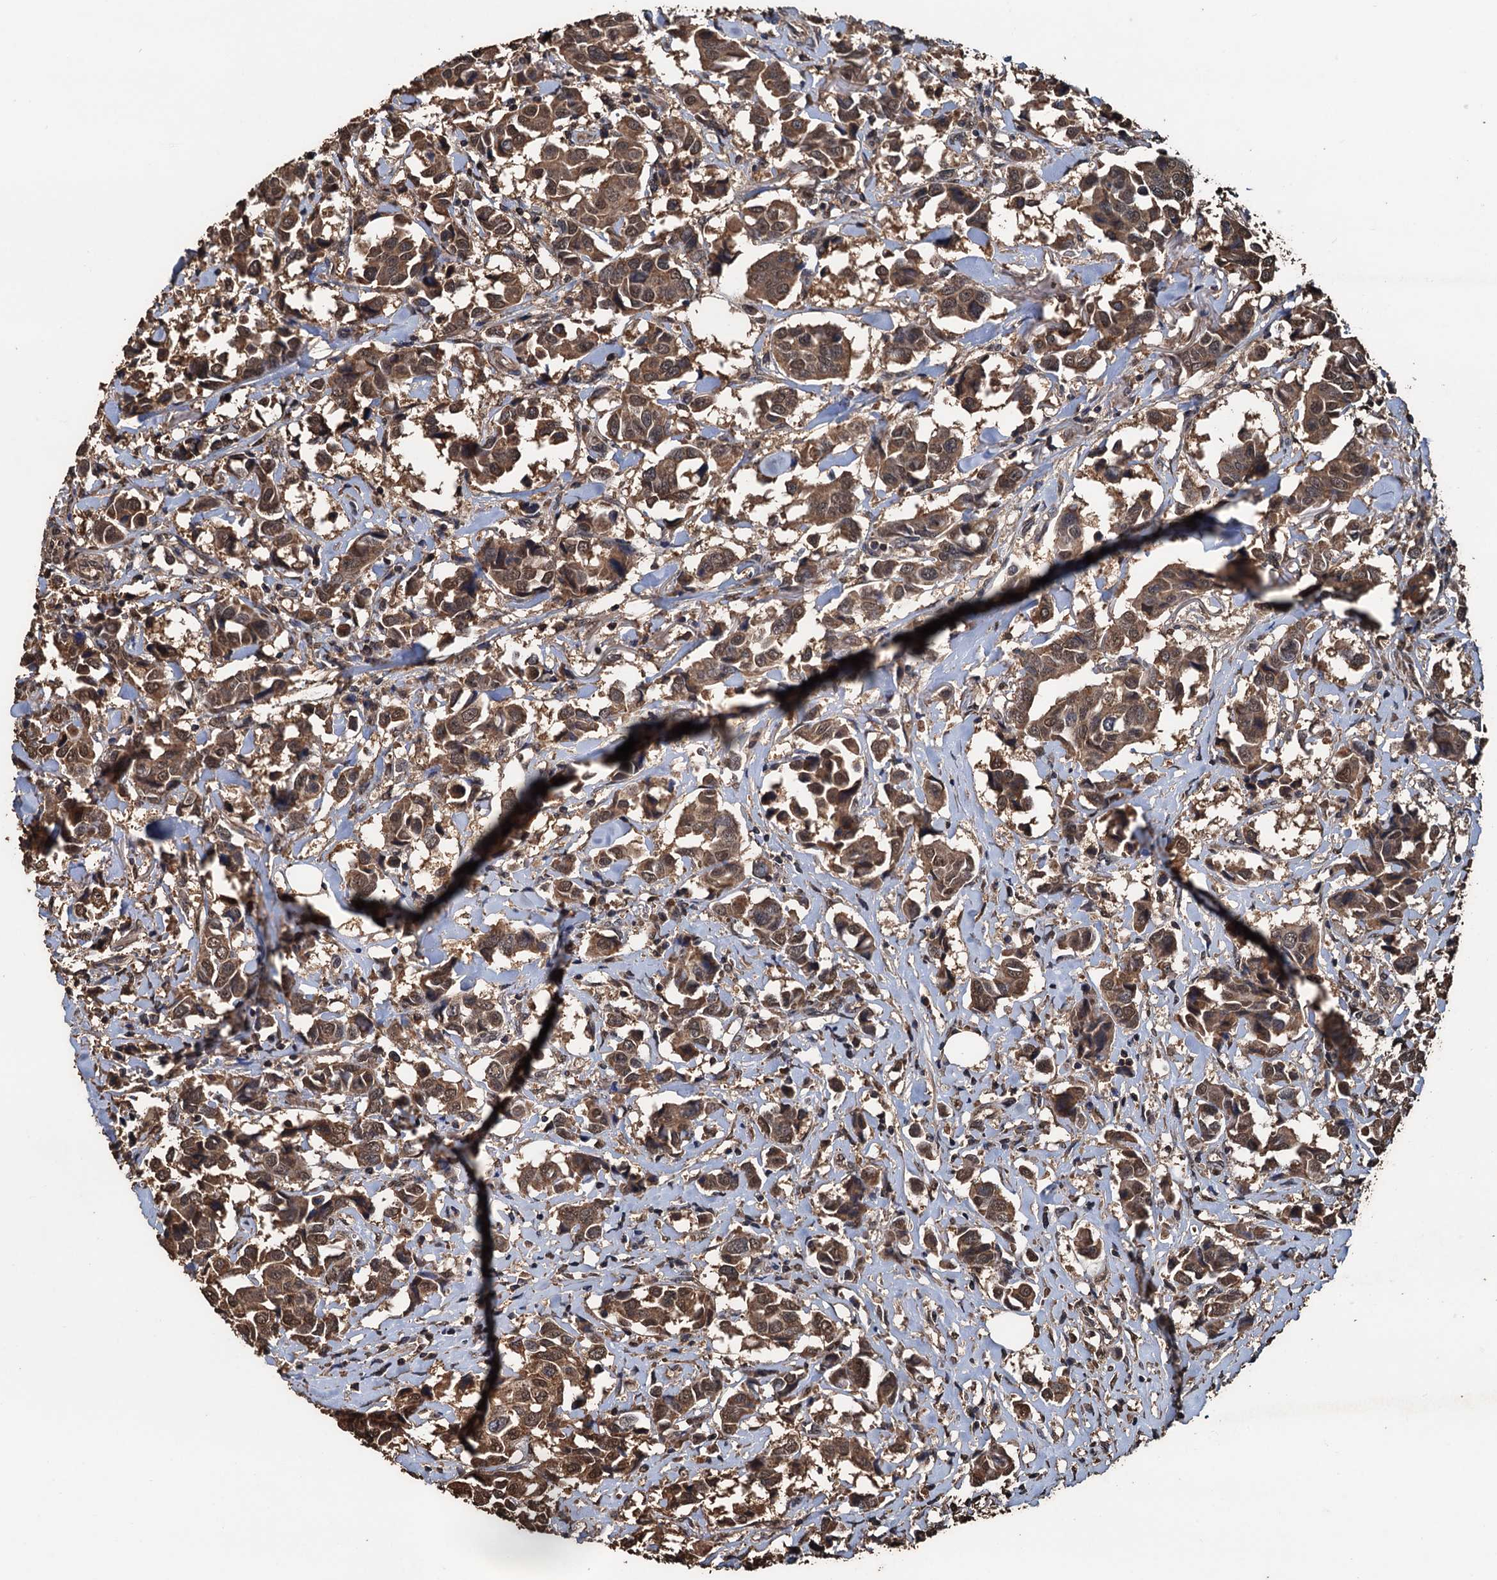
{"staining": {"intensity": "moderate", "quantity": ">75%", "location": "cytoplasmic/membranous,nuclear"}, "tissue": "breast cancer", "cell_type": "Tumor cells", "image_type": "cancer", "snomed": [{"axis": "morphology", "description": "Duct carcinoma"}, {"axis": "topography", "description": "Breast"}], "caption": "The histopathology image reveals staining of breast cancer (intraductal carcinoma), revealing moderate cytoplasmic/membranous and nuclear protein expression (brown color) within tumor cells.", "gene": "PSMD9", "patient": {"sex": "female", "age": 80}}